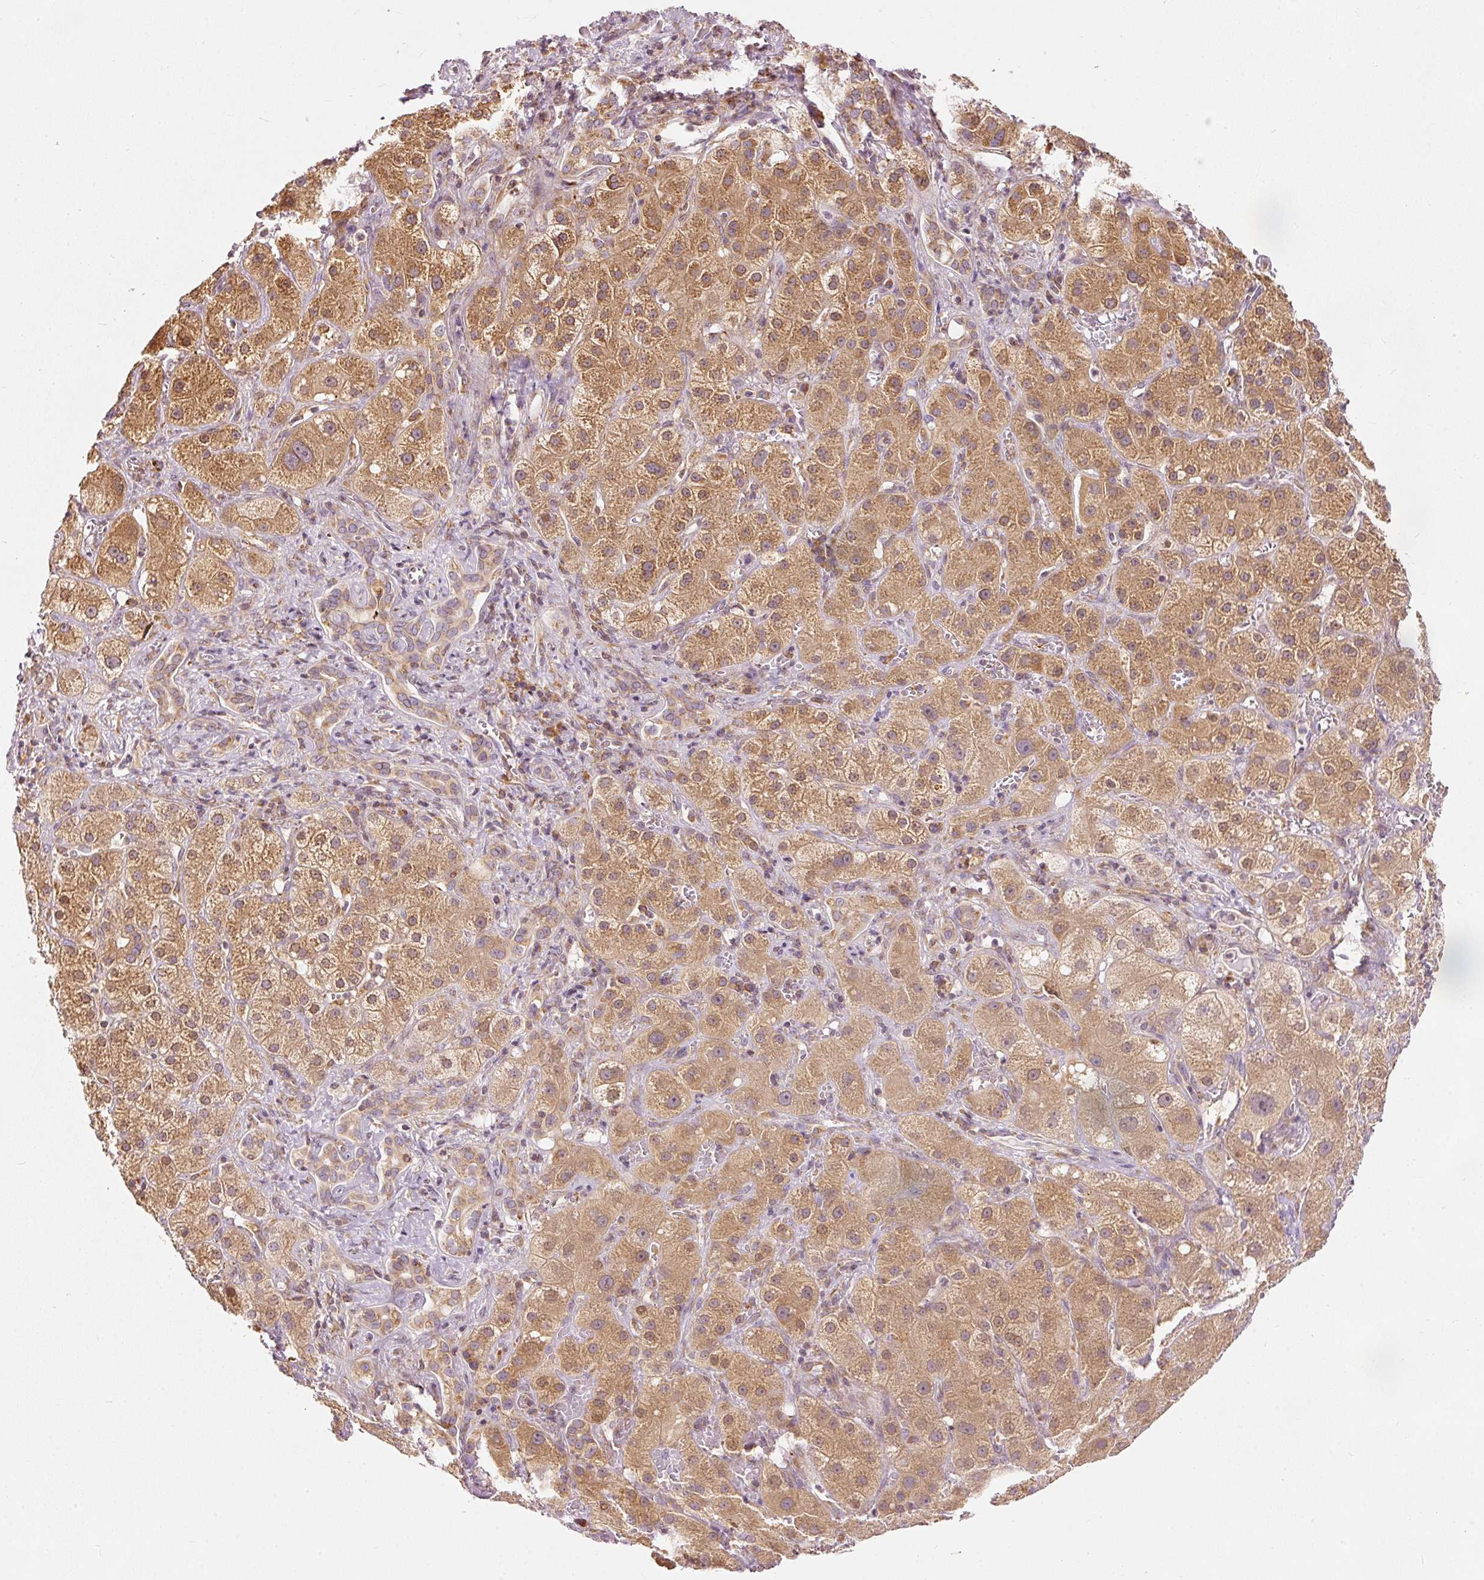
{"staining": {"intensity": "moderate", "quantity": ">75%", "location": "cytoplasmic/membranous"}, "tissue": "liver cancer", "cell_type": "Tumor cells", "image_type": "cancer", "snomed": [{"axis": "morphology", "description": "Cholangiocarcinoma"}, {"axis": "topography", "description": "Liver"}], "caption": "Protein positivity by immunohistochemistry (IHC) displays moderate cytoplasmic/membranous expression in about >75% of tumor cells in liver cancer.", "gene": "SNAPC5", "patient": {"sex": "male", "age": 67}}